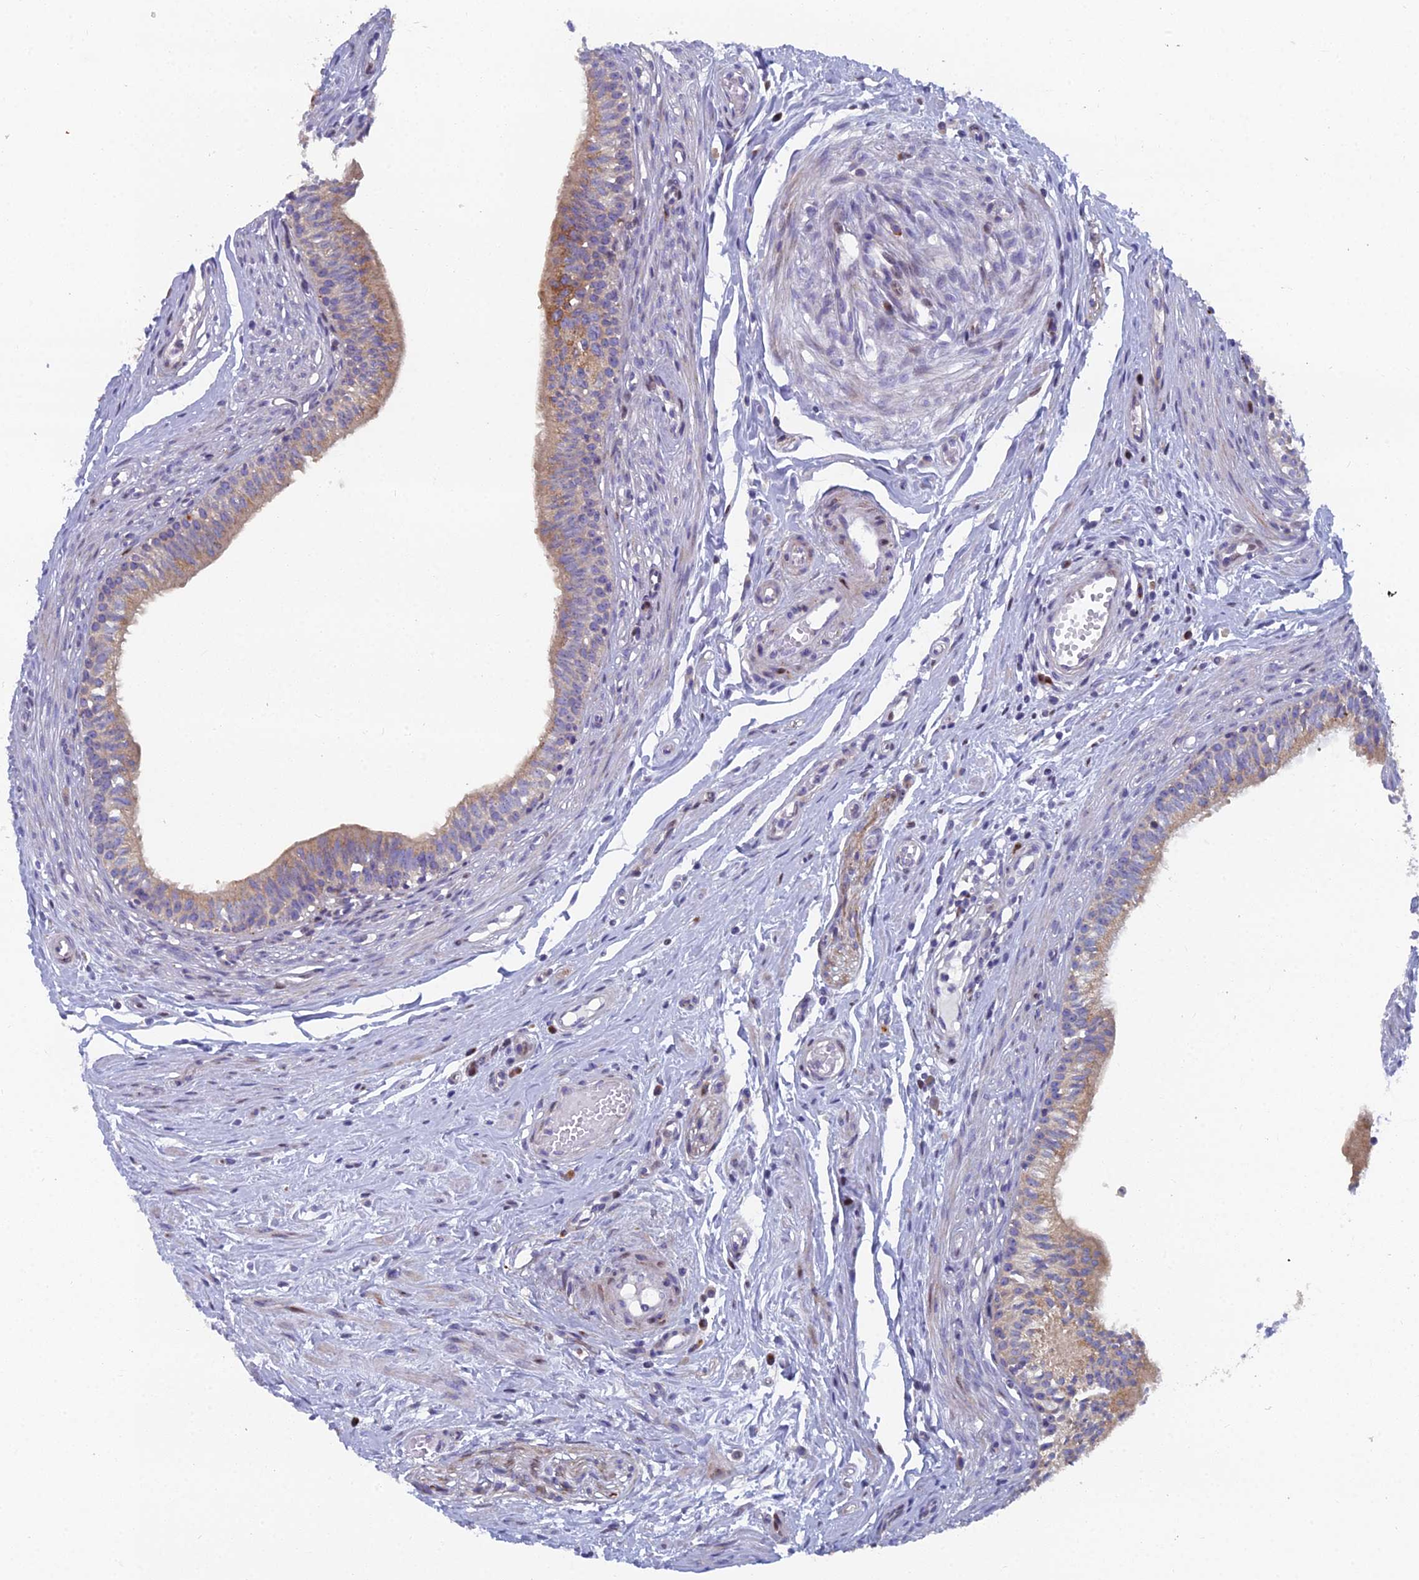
{"staining": {"intensity": "strong", "quantity": "25%-75%", "location": "cytoplasmic/membranous"}, "tissue": "epididymis", "cell_type": "Glandular cells", "image_type": "normal", "snomed": [{"axis": "morphology", "description": "Normal tissue, NOS"}, {"axis": "topography", "description": "Epididymis, spermatic cord, NOS"}], "caption": "Immunohistochemistry of benign human epididymis exhibits high levels of strong cytoplasmic/membranous positivity in about 25%-75% of glandular cells. (DAB (3,3'-diaminobenzidine) IHC, brown staining for protein, blue staining for nuclei).", "gene": "B9D2", "patient": {"sex": "male", "age": 22}}